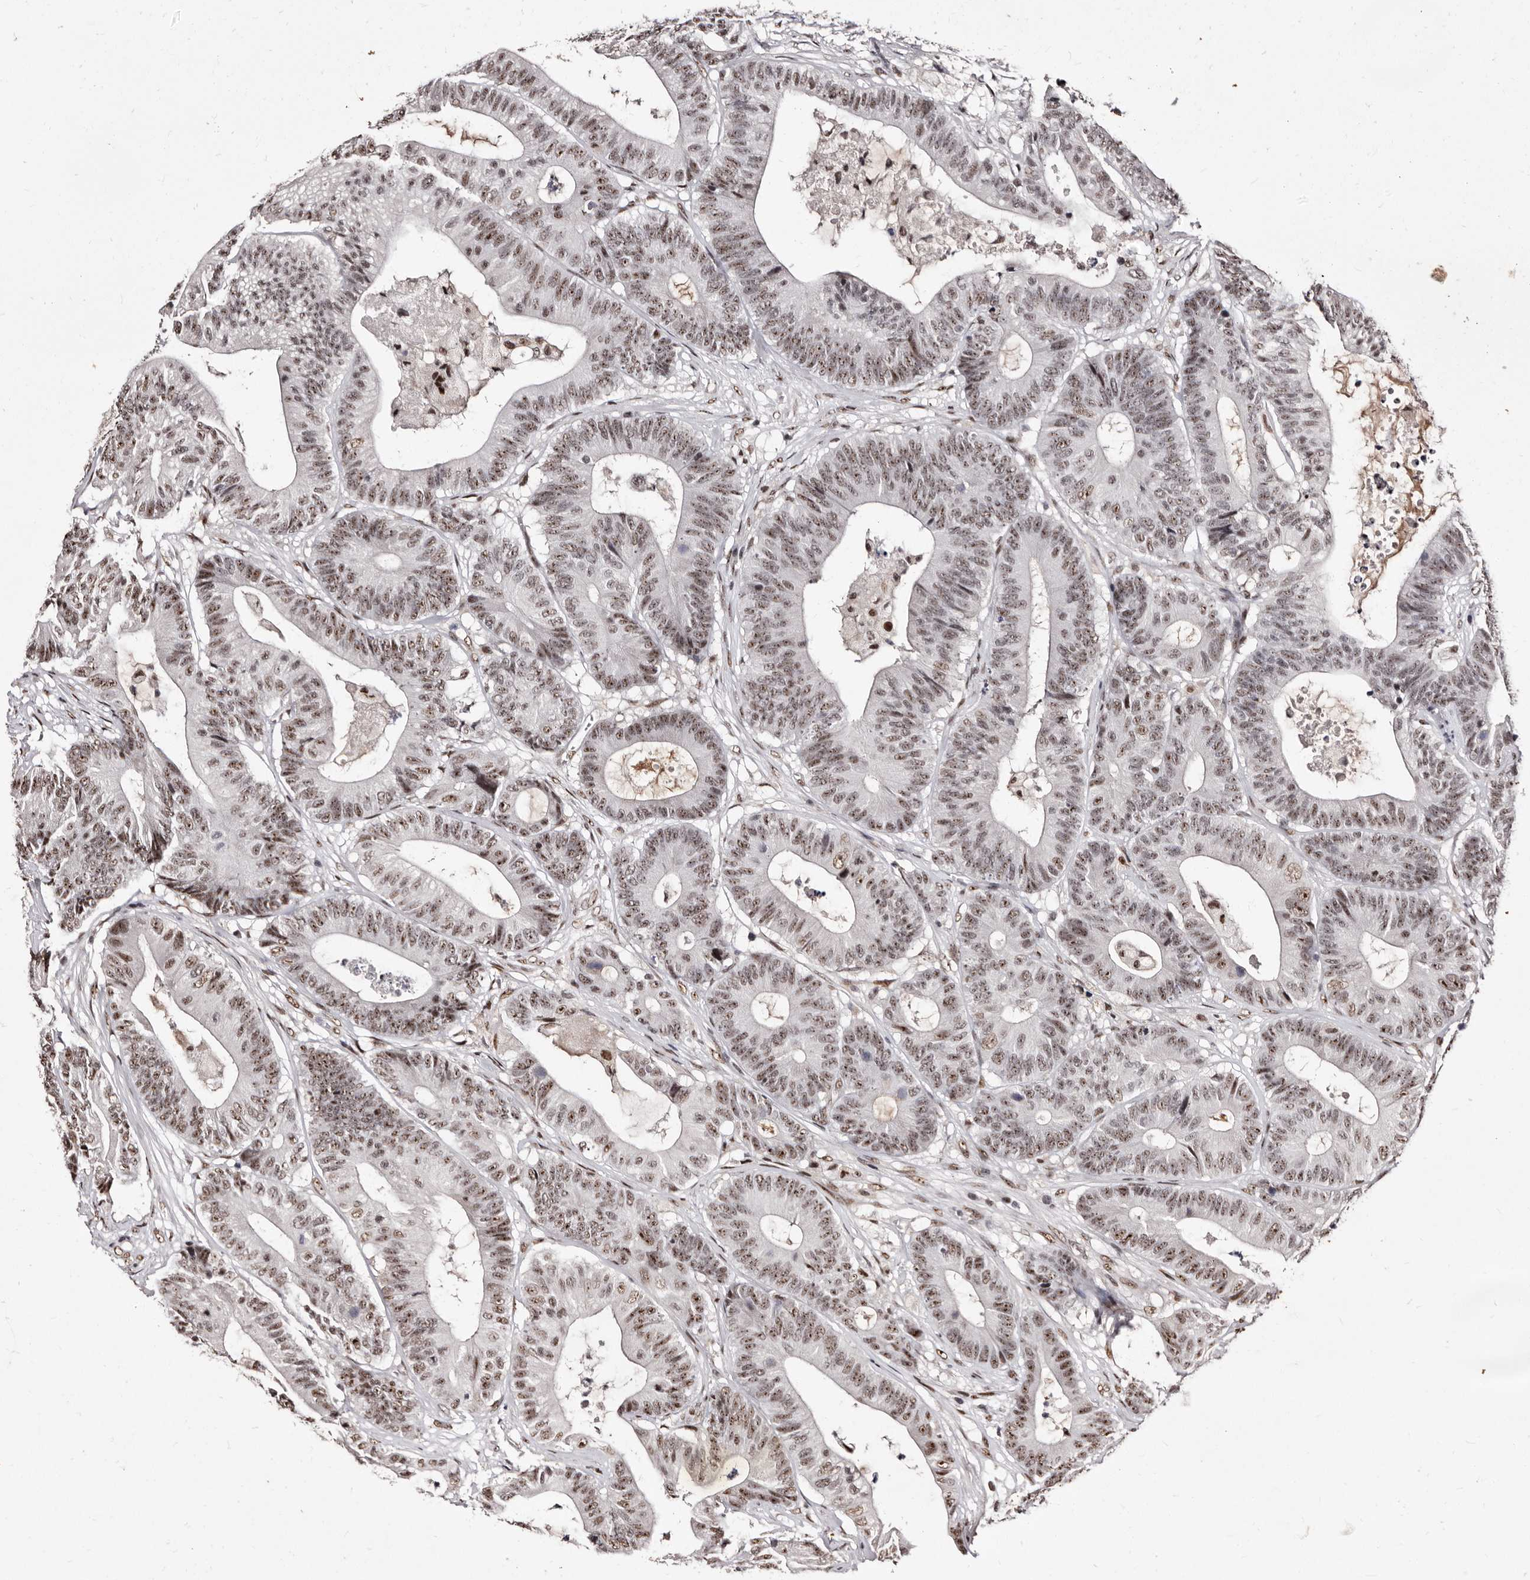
{"staining": {"intensity": "moderate", "quantity": ">75%", "location": "nuclear"}, "tissue": "colorectal cancer", "cell_type": "Tumor cells", "image_type": "cancer", "snomed": [{"axis": "morphology", "description": "Adenocarcinoma, NOS"}, {"axis": "topography", "description": "Colon"}], "caption": "DAB (3,3'-diaminobenzidine) immunohistochemical staining of colorectal cancer (adenocarcinoma) displays moderate nuclear protein staining in approximately >75% of tumor cells.", "gene": "ANAPC11", "patient": {"sex": "female", "age": 84}}